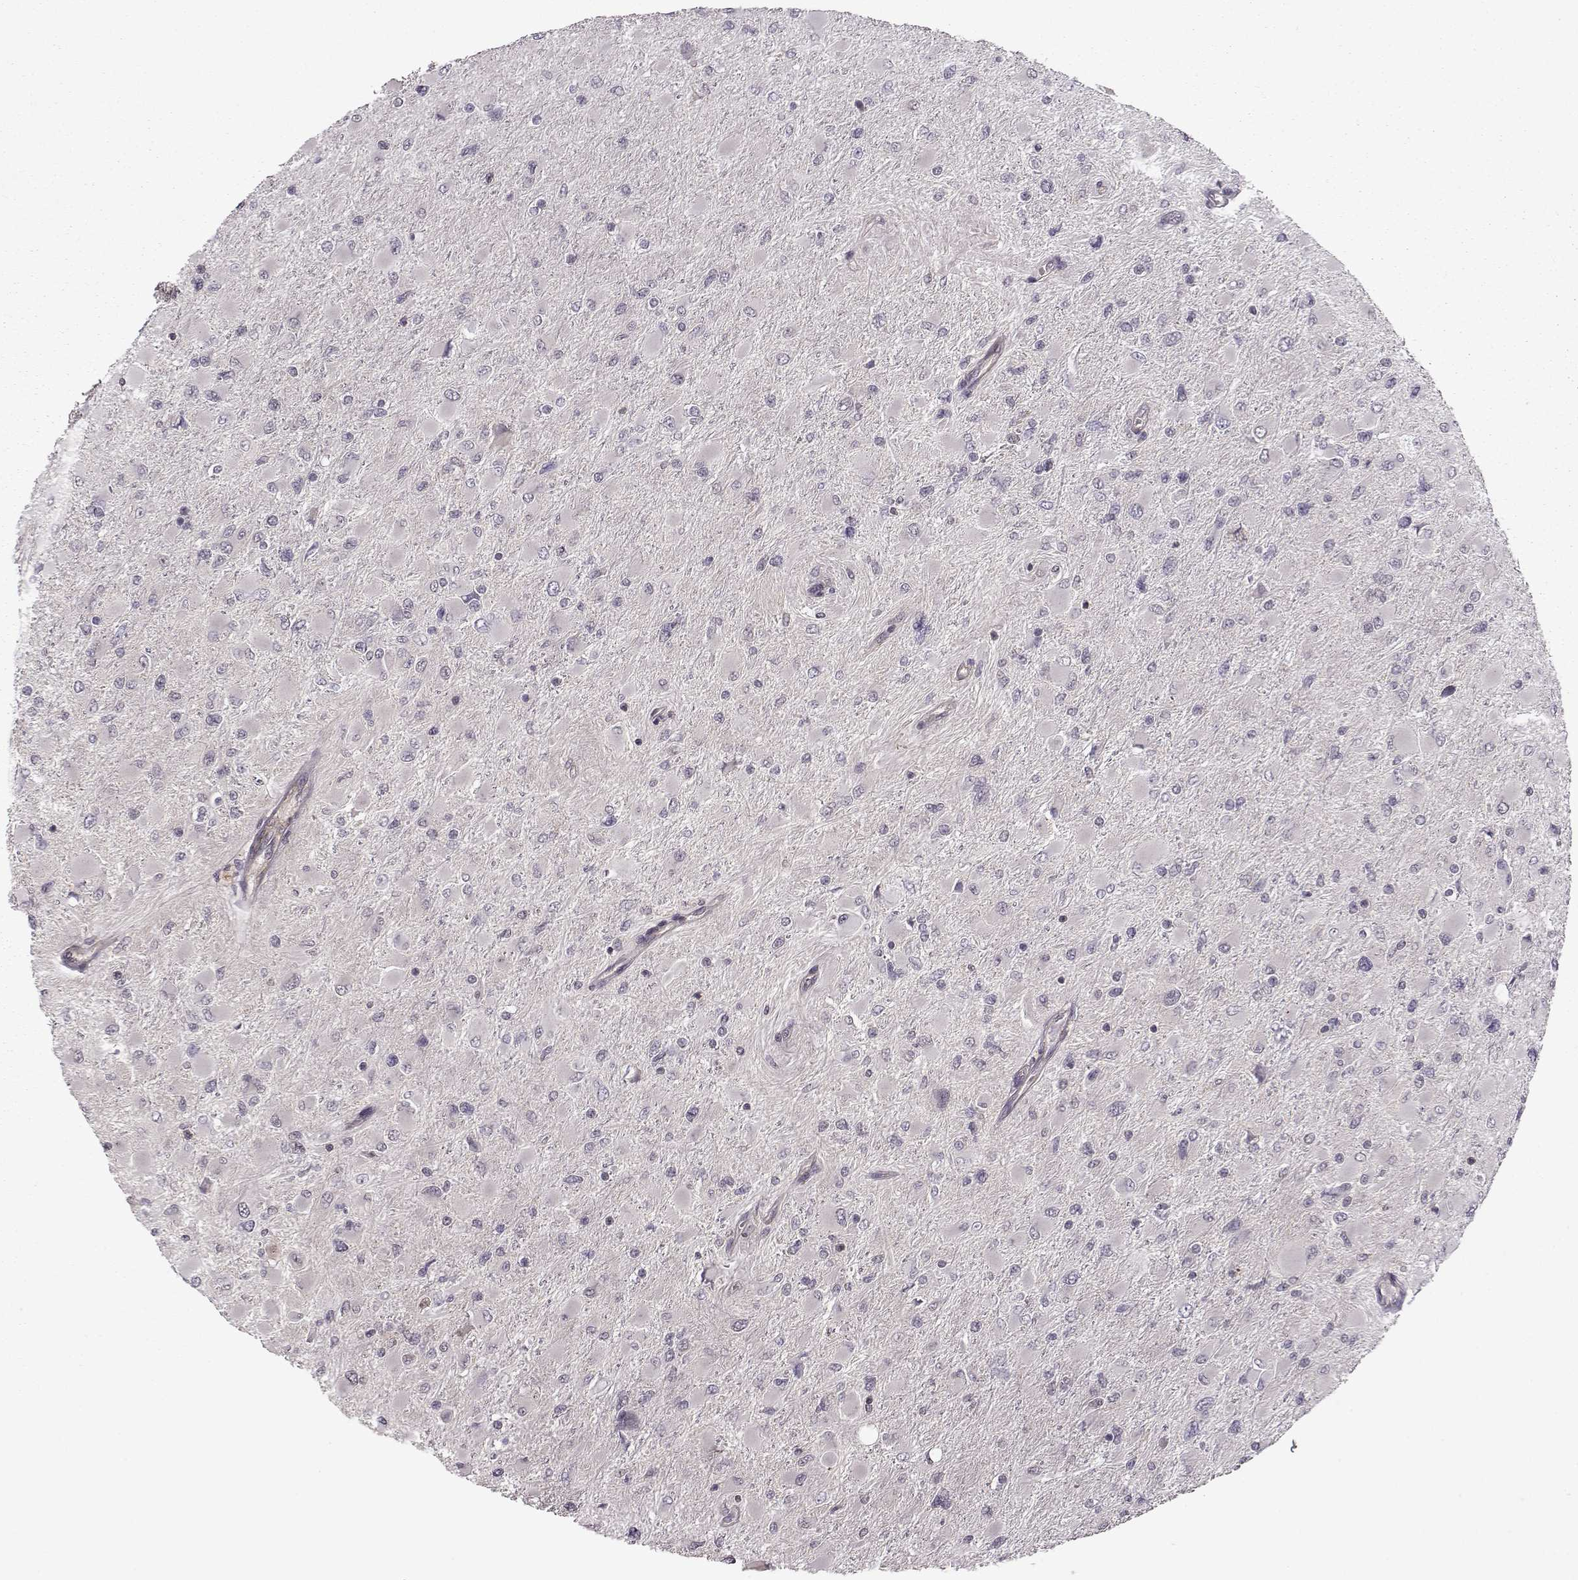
{"staining": {"intensity": "negative", "quantity": "none", "location": "none"}, "tissue": "glioma", "cell_type": "Tumor cells", "image_type": "cancer", "snomed": [{"axis": "morphology", "description": "Glioma, malignant, High grade"}, {"axis": "topography", "description": "Cerebral cortex"}], "caption": "Malignant glioma (high-grade) was stained to show a protein in brown. There is no significant expression in tumor cells.", "gene": "SLAIN2", "patient": {"sex": "female", "age": 36}}